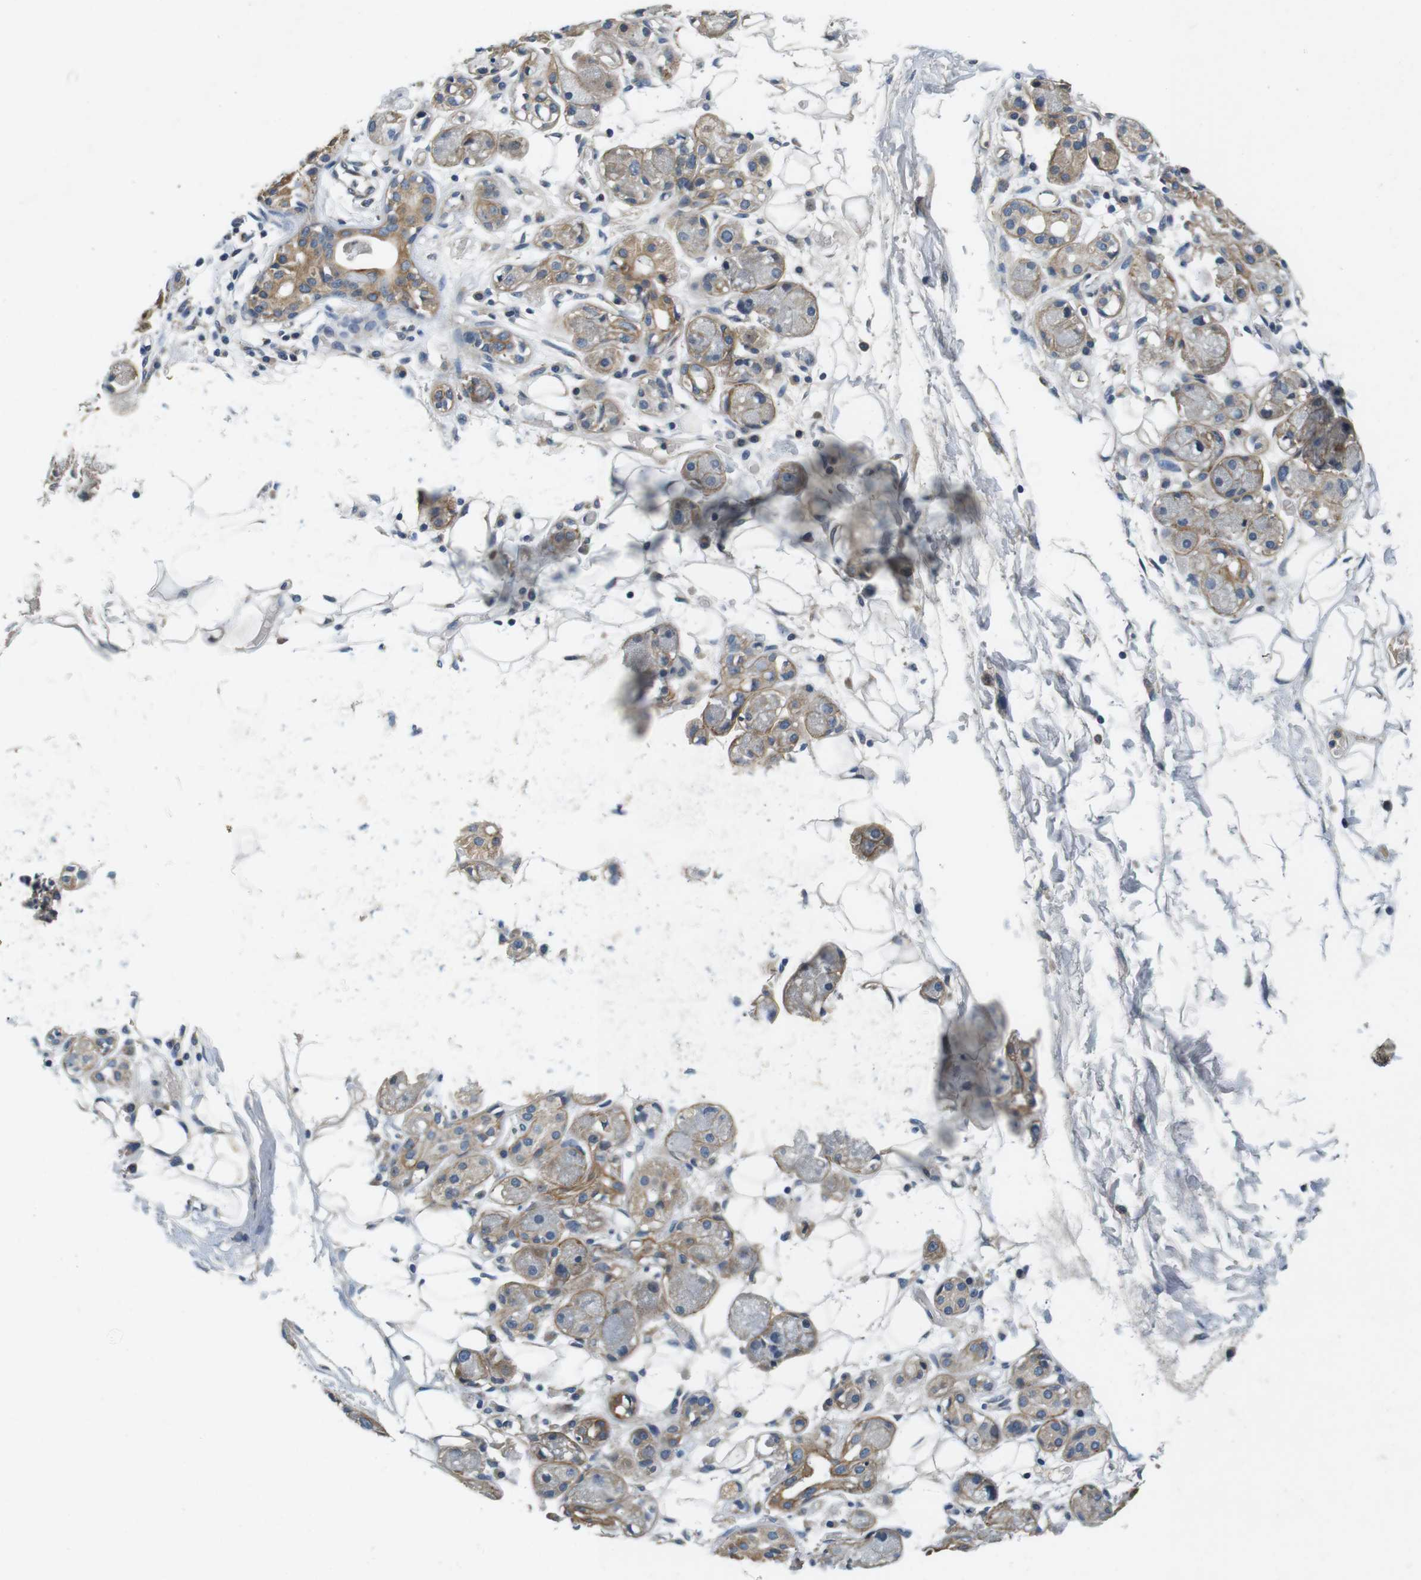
{"staining": {"intensity": "negative", "quantity": "none", "location": "none"}, "tissue": "adipose tissue", "cell_type": "Adipocytes", "image_type": "normal", "snomed": [{"axis": "morphology", "description": "Normal tissue, NOS"}, {"axis": "morphology", "description": "Inflammation, NOS"}, {"axis": "topography", "description": "Vascular tissue"}, {"axis": "topography", "description": "Salivary gland"}], "caption": "IHC photomicrograph of unremarkable adipose tissue: human adipose tissue stained with DAB (3,3'-diaminobenzidine) demonstrates no significant protein staining in adipocytes.", "gene": "DTNA", "patient": {"sex": "female", "age": 75}}